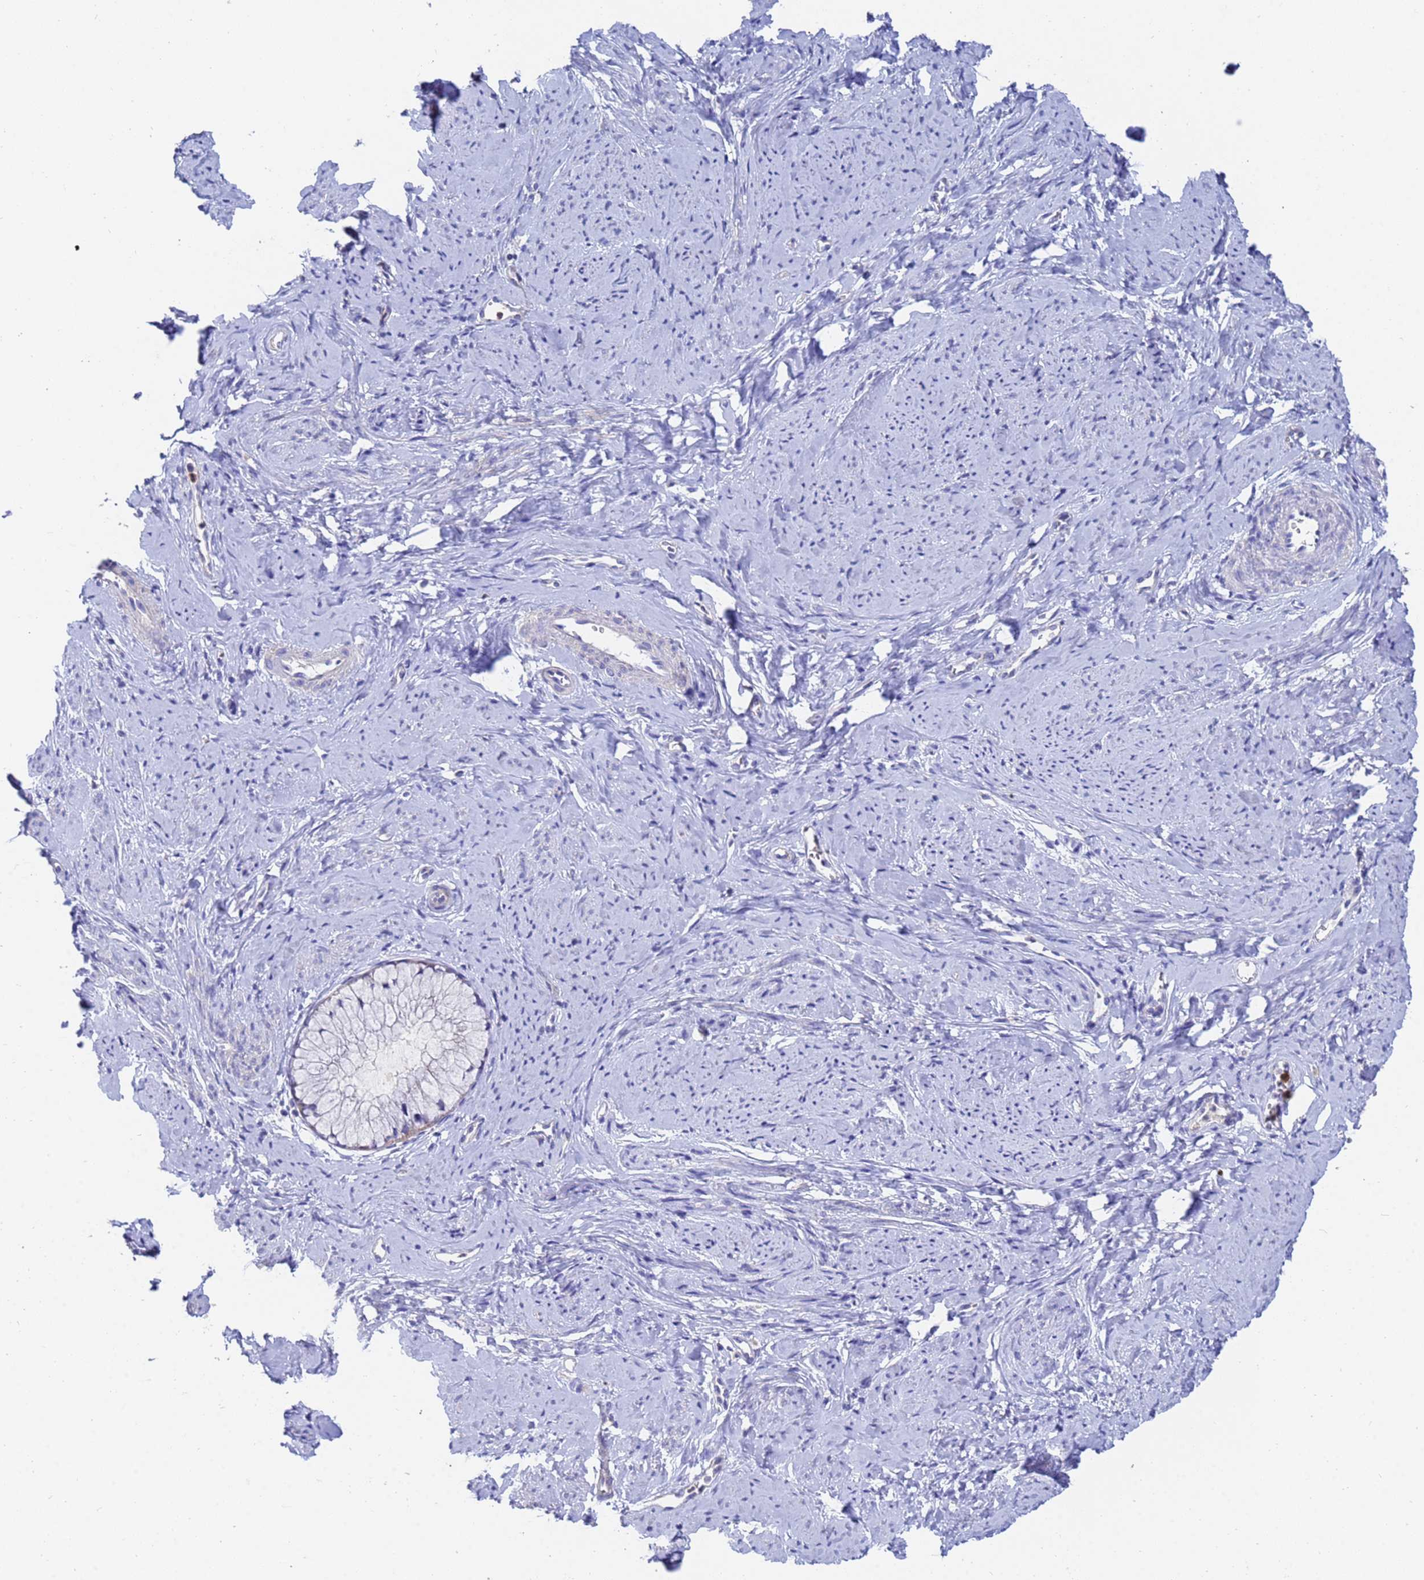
{"staining": {"intensity": "weak", "quantity": "25%-75%", "location": "cytoplasmic/membranous"}, "tissue": "cervix", "cell_type": "Glandular cells", "image_type": "normal", "snomed": [{"axis": "morphology", "description": "Normal tissue, NOS"}, {"axis": "topography", "description": "Cervix"}], "caption": "Weak cytoplasmic/membranous staining is present in about 25%-75% of glandular cells in unremarkable cervix. (Stains: DAB in brown, nuclei in blue, Microscopy: brightfield microscopy at high magnification).", "gene": "TTLL11", "patient": {"sex": "female", "age": 42}}